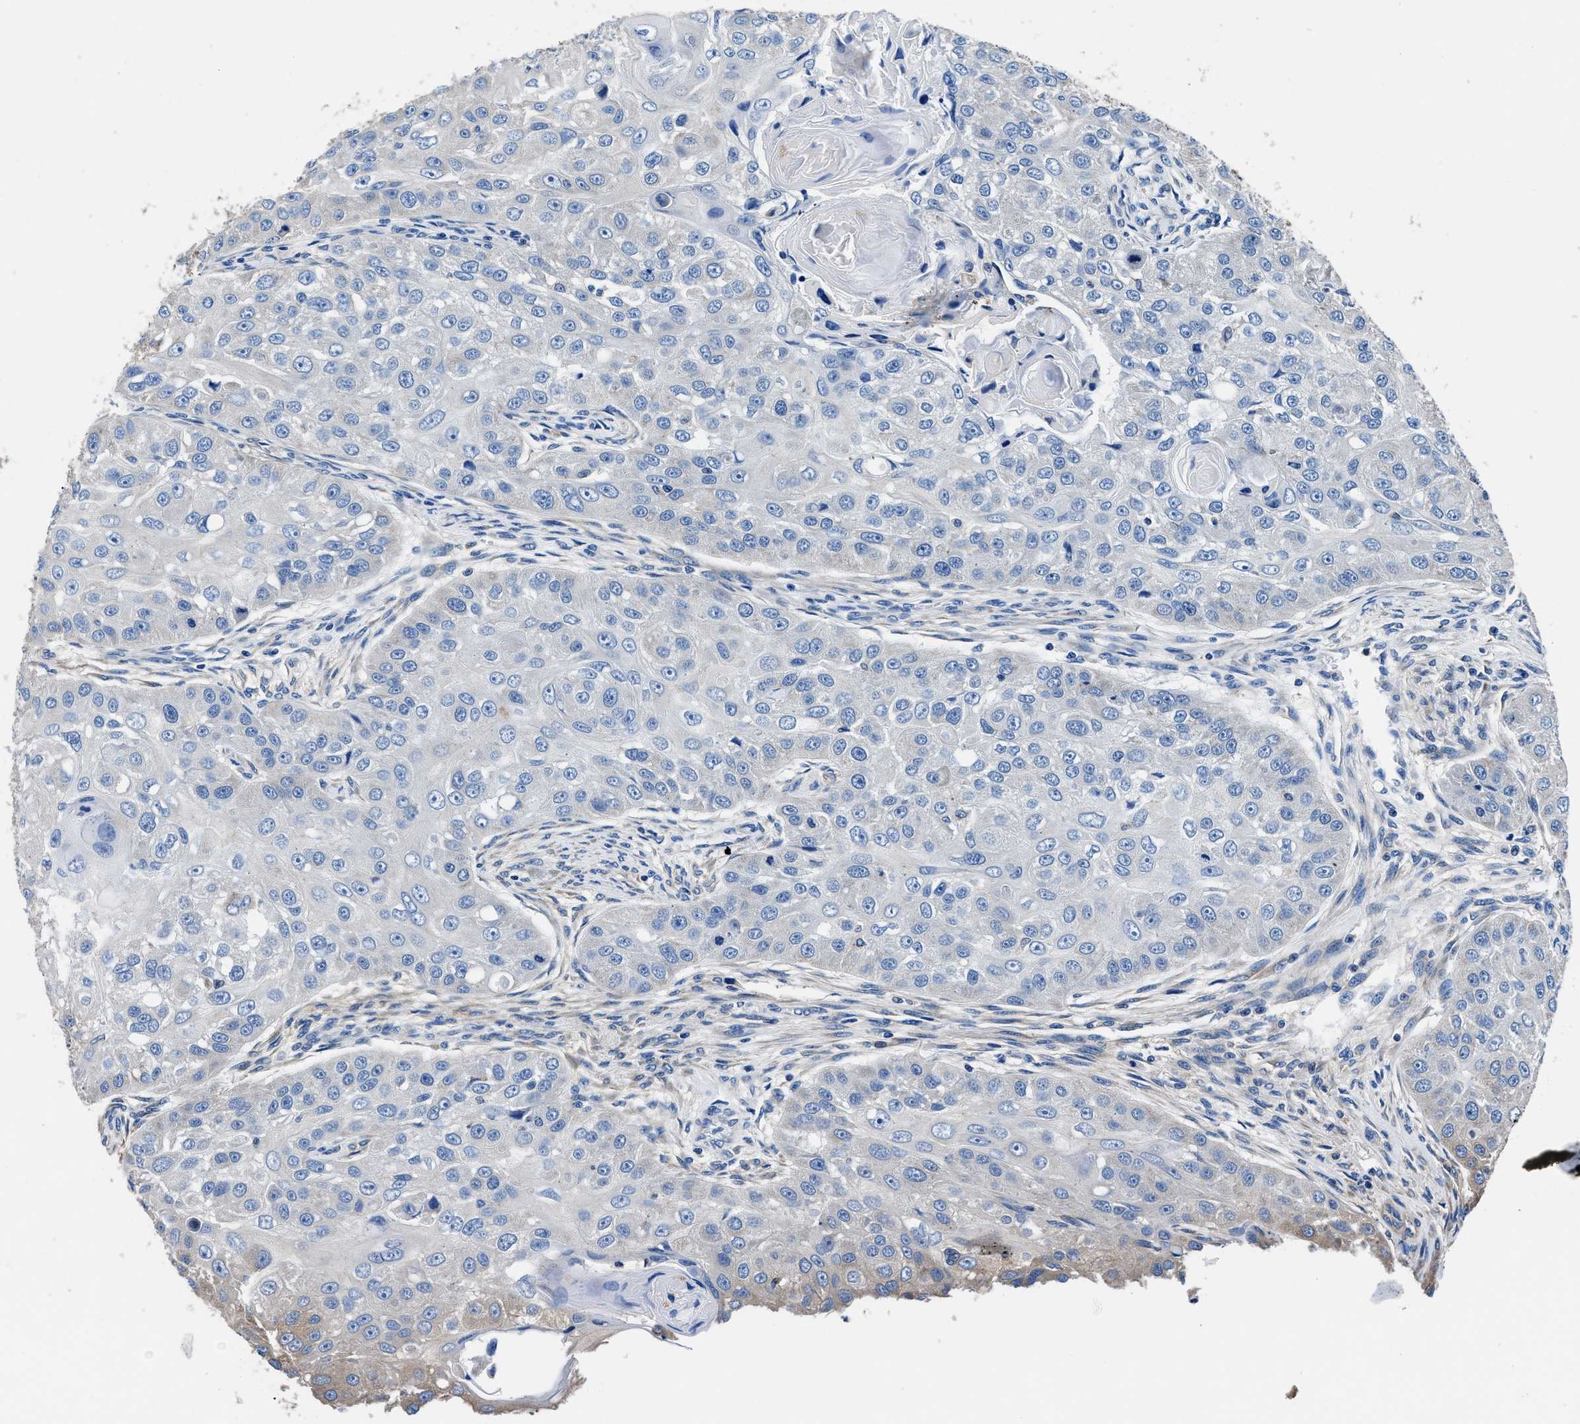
{"staining": {"intensity": "negative", "quantity": "none", "location": "none"}, "tissue": "head and neck cancer", "cell_type": "Tumor cells", "image_type": "cancer", "snomed": [{"axis": "morphology", "description": "Normal tissue, NOS"}, {"axis": "morphology", "description": "Squamous cell carcinoma, NOS"}, {"axis": "topography", "description": "Skeletal muscle"}, {"axis": "topography", "description": "Head-Neck"}], "caption": "Immunohistochemistry histopathology image of neoplastic tissue: human head and neck cancer stained with DAB demonstrates no significant protein expression in tumor cells. (DAB (3,3'-diaminobenzidine) immunohistochemistry (IHC), high magnification).", "gene": "NEU1", "patient": {"sex": "male", "age": 51}}